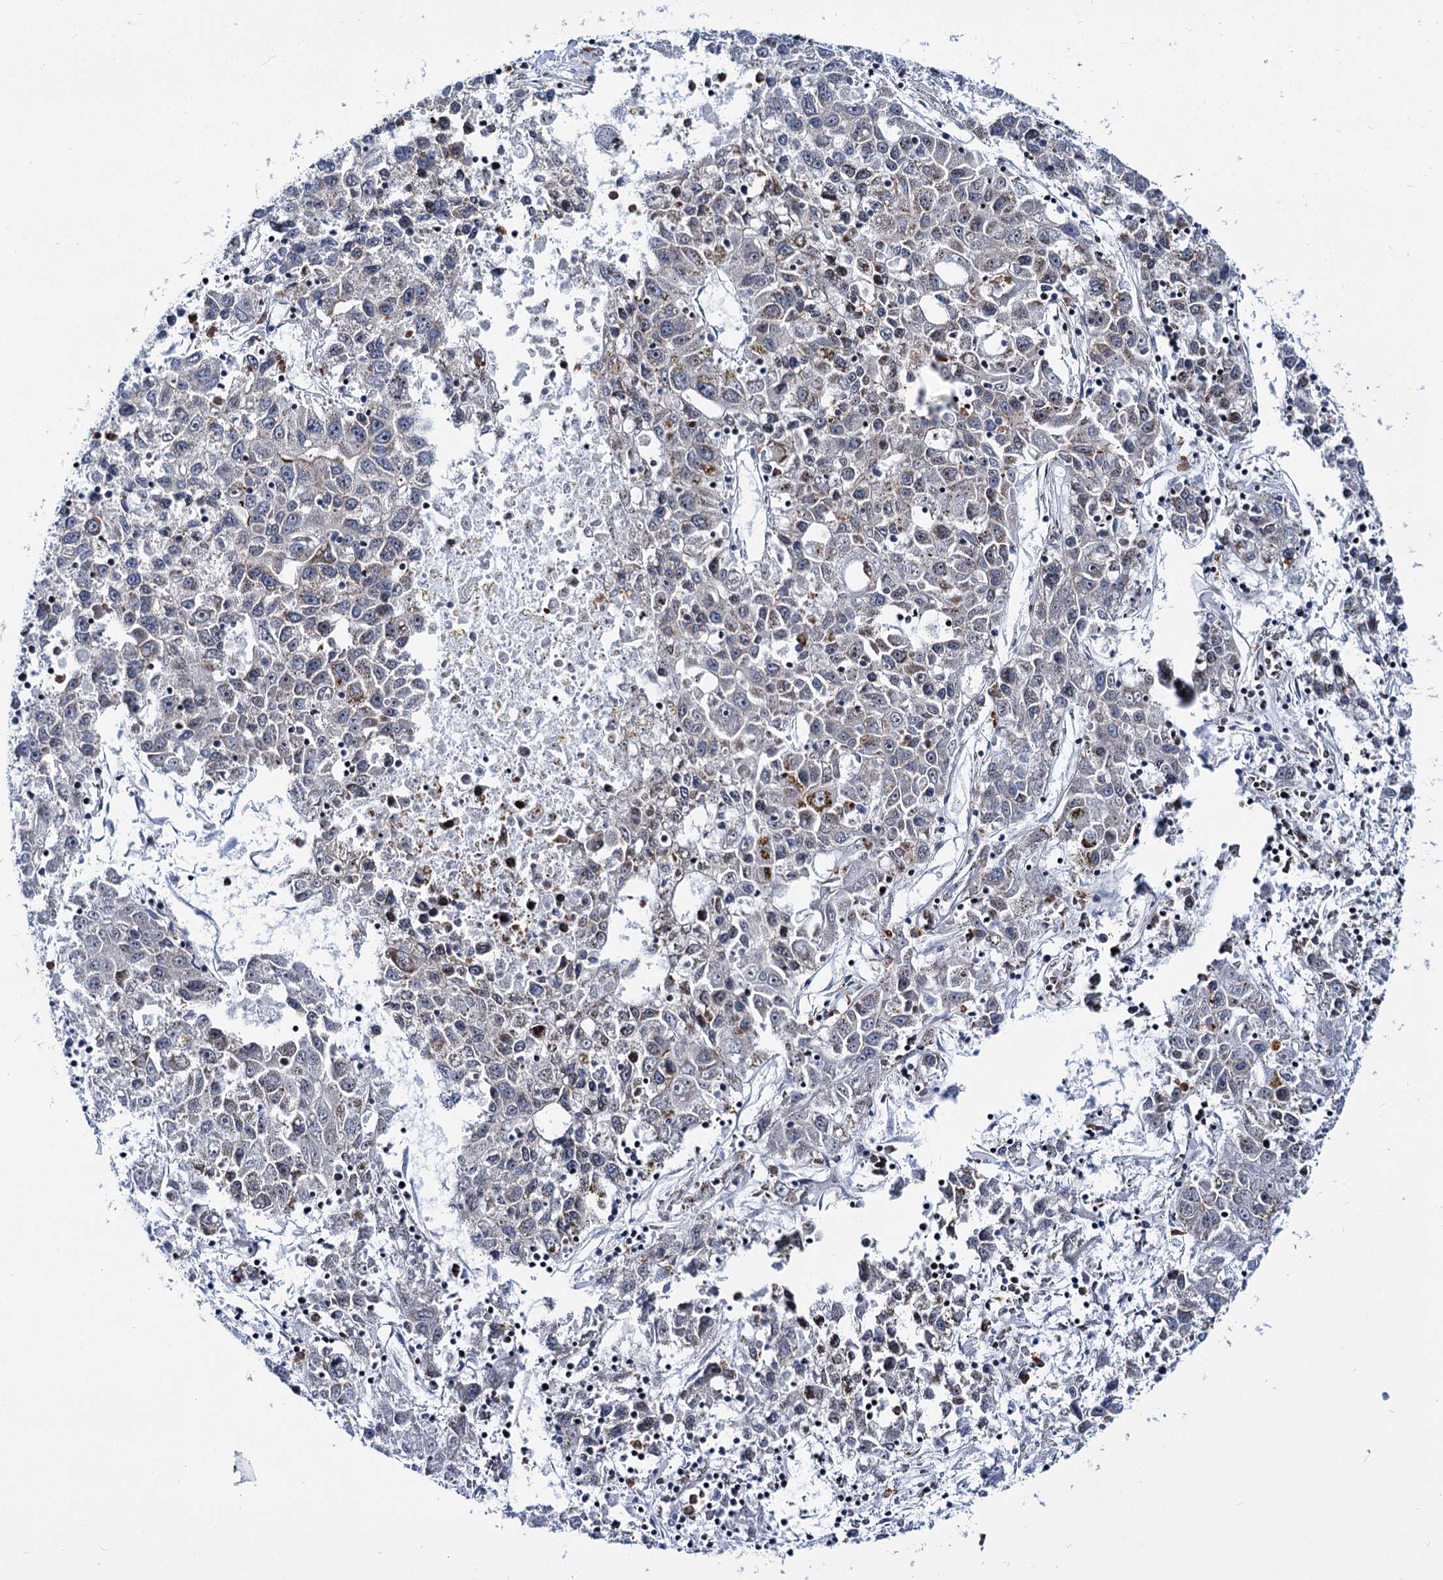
{"staining": {"intensity": "weak", "quantity": "<25%", "location": "cytoplasmic/membranous"}, "tissue": "liver cancer", "cell_type": "Tumor cells", "image_type": "cancer", "snomed": [{"axis": "morphology", "description": "Carcinoma, Hepatocellular, NOS"}, {"axis": "topography", "description": "Liver"}], "caption": "DAB immunohistochemical staining of hepatocellular carcinoma (liver) shows no significant staining in tumor cells. (DAB immunohistochemistry with hematoxylin counter stain).", "gene": "THAP9", "patient": {"sex": "male", "age": 49}}